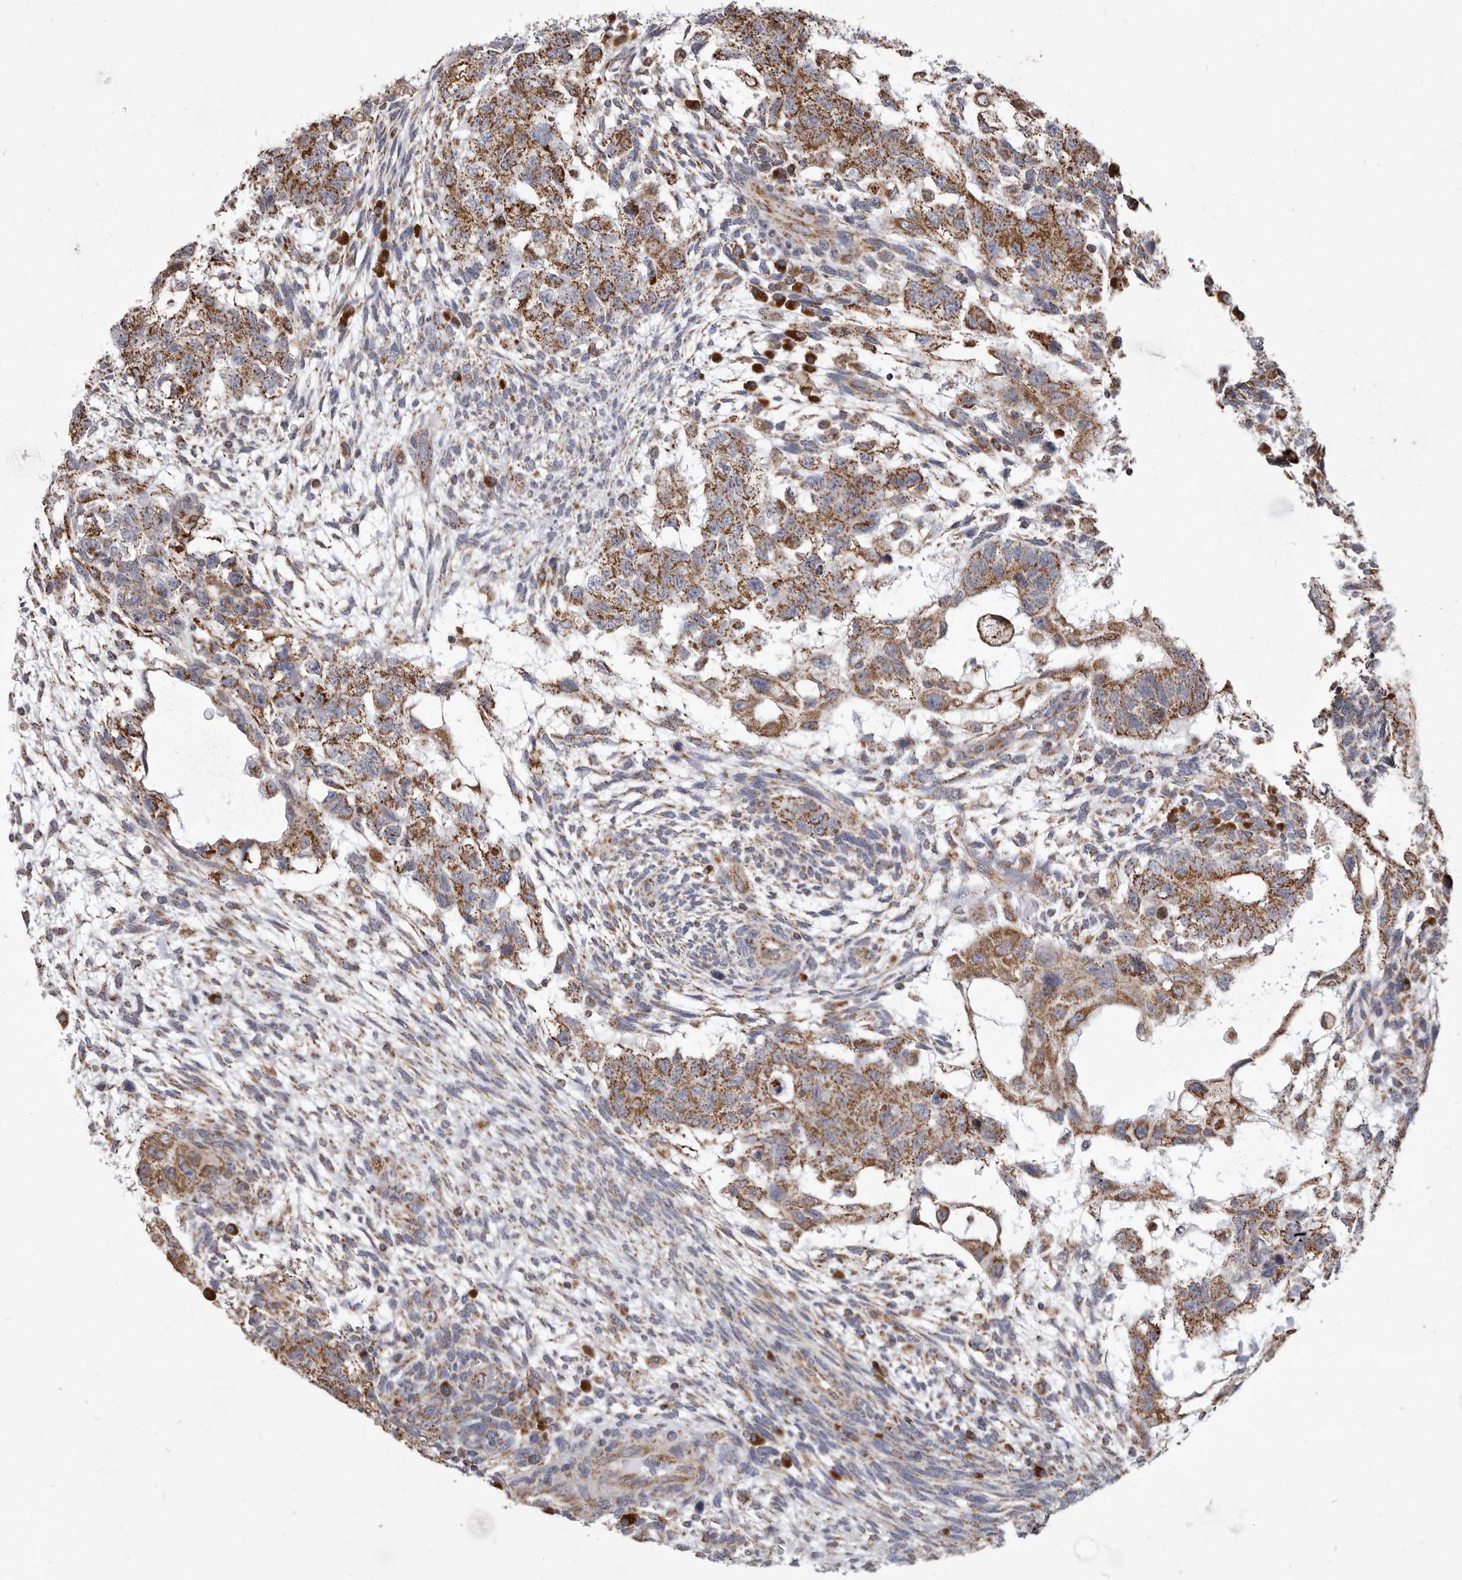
{"staining": {"intensity": "moderate", "quantity": ">75%", "location": "cytoplasmic/membranous"}, "tissue": "testis cancer", "cell_type": "Tumor cells", "image_type": "cancer", "snomed": [{"axis": "morphology", "description": "Normal tissue, NOS"}, {"axis": "morphology", "description": "Carcinoma, Embryonal, NOS"}, {"axis": "topography", "description": "Testis"}], "caption": "The micrograph reveals staining of testis embryonal carcinoma, revealing moderate cytoplasmic/membranous protein staining (brown color) within tumor cells.", "gene": "CDK5RAP3", "patient": {"sex": "male", "age": 36}}